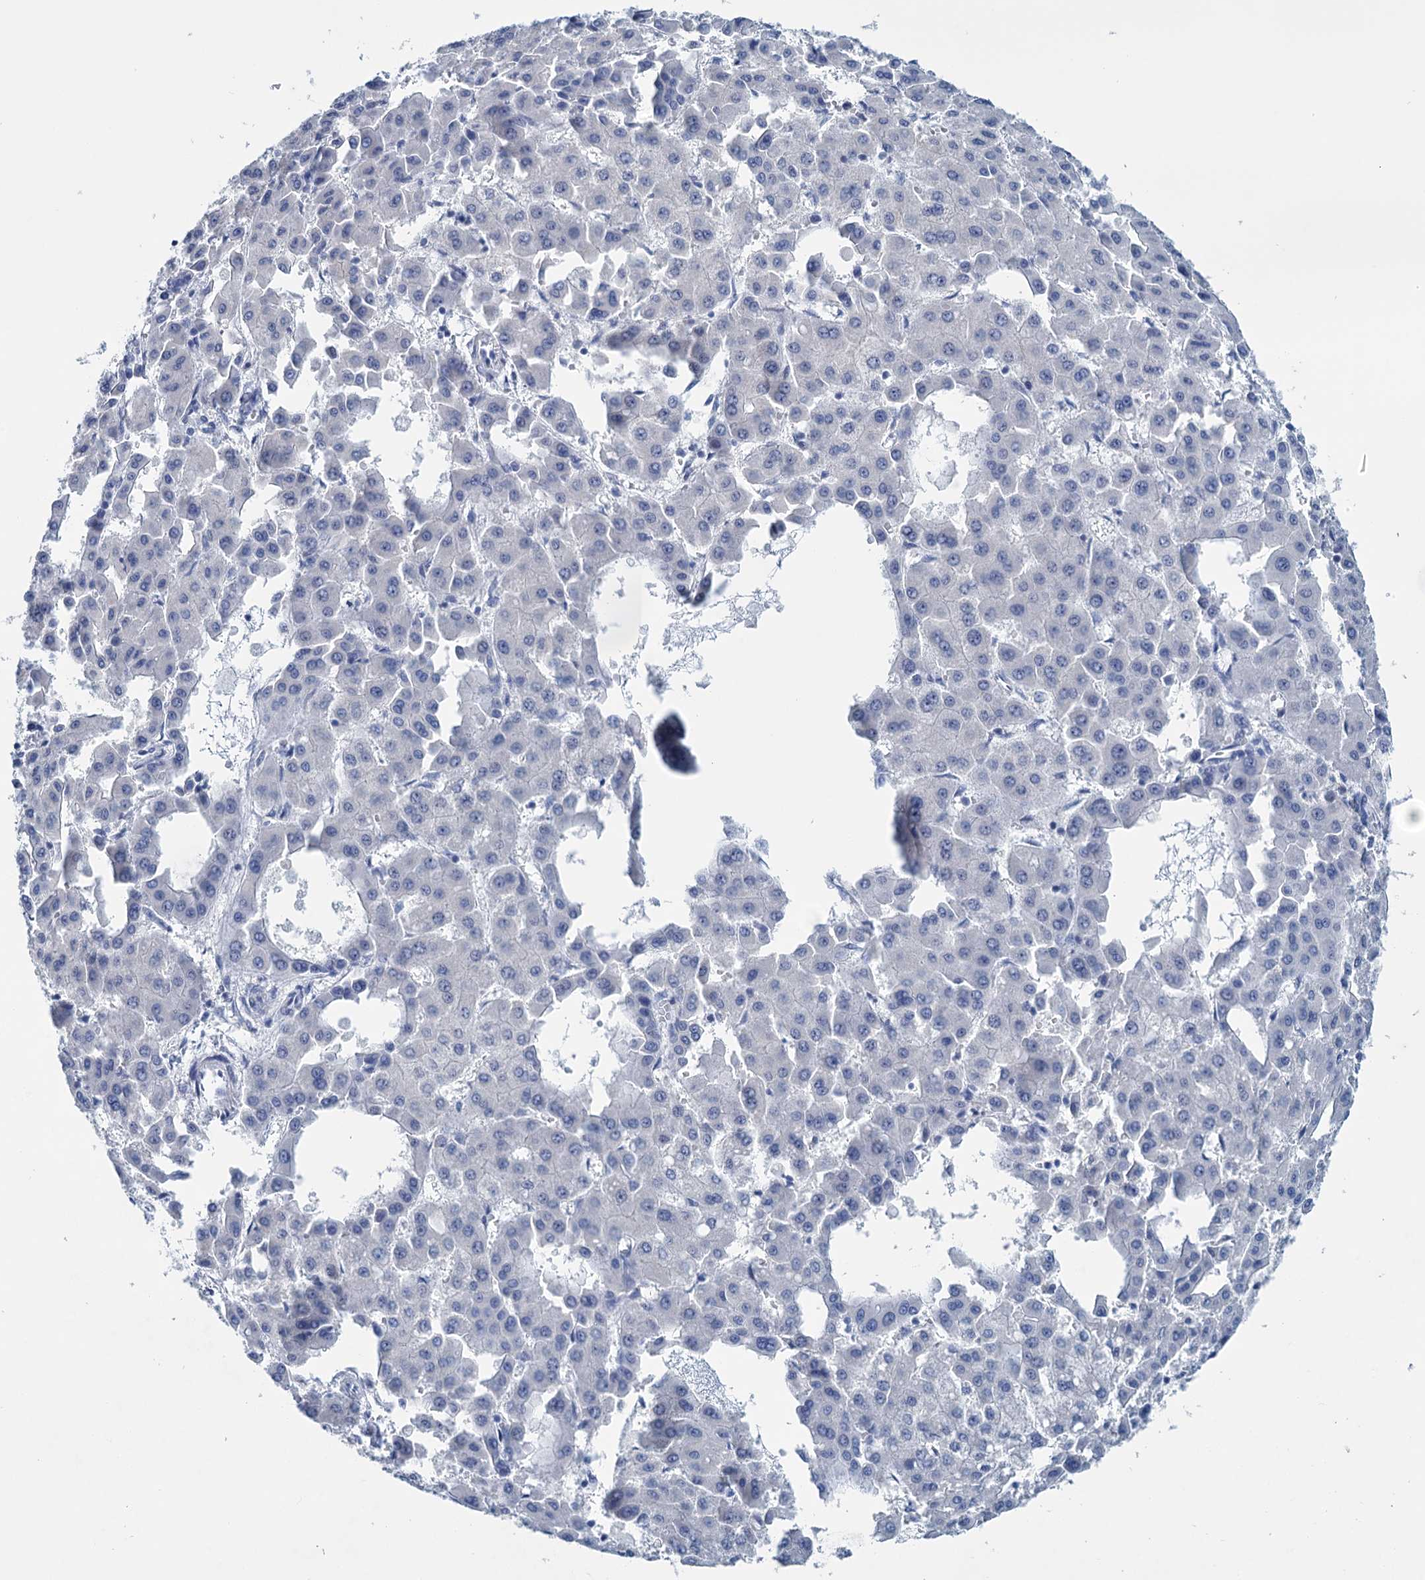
{"staining": {"intensity": "negative", "quantity": "none", "location": "none"}, "tissue": "liver cancer", "cell_type": "Tumor cells", "image_type": "cancer", "snomed": [{"axis": "morphology", "description": "Carcinoma, Hepatocellular, NOS"}, {"axis": "topography", "description": "Liver"}], "caption": "Immunohistochemical staining of liver hepatocellular carcinoma demonstrates no significant staining in tumor cells. (DAB (3,3'-diaminobenzidine) immunohistochemistry visualized using brightfield microscopy, high magnification).", "gene": "MYOZ3", "patient": {"sex": "male", "age": 47}}